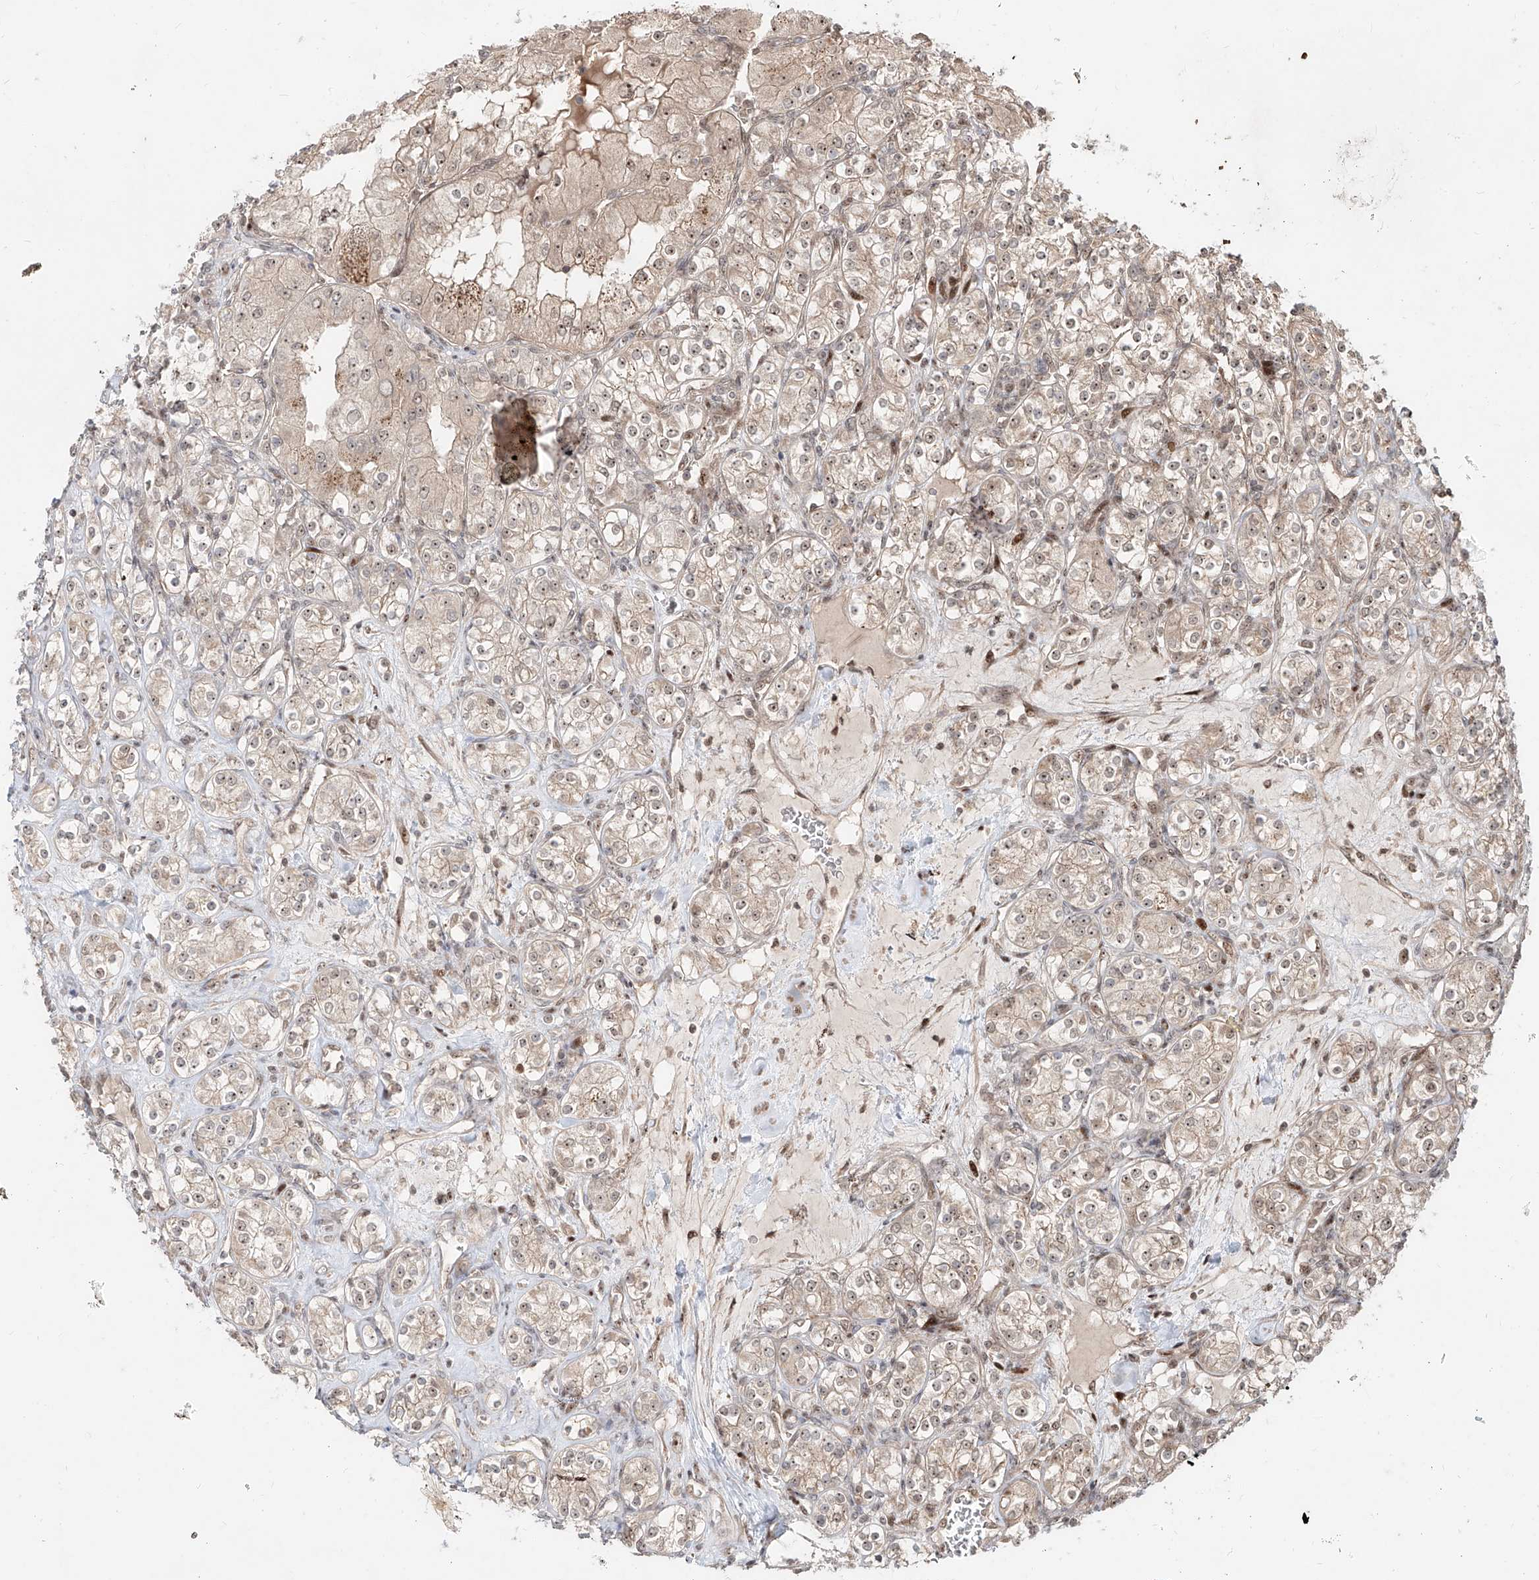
{"staining": {"intensity": "weak", "quantity": ">75%", "location": "cytoplasmic/membranous,nuclear"}, "tissue": "renal cancer", "cell_type": "Tumor cells", "image_type": "cancer", "snomed": [{"axis": "morphology", "description": "Adenocarcinoma, NOS"}, {"axis": "topography", "description": "Kidney"}], "caption": "Tumor cells show low levels of weak cytoplasmic/membranous and nuclear positivity in approximately >75% of cells in renal cancer (adenocarcinoma). The protein is stained brown, and the nuclei are stained in blue (DAB (3,3'-diaminobenzidine) IHC with brightfield microscopy, high magnification).", "gene": "ZNF710", "patient": {"sex": "male", "age": 77}}